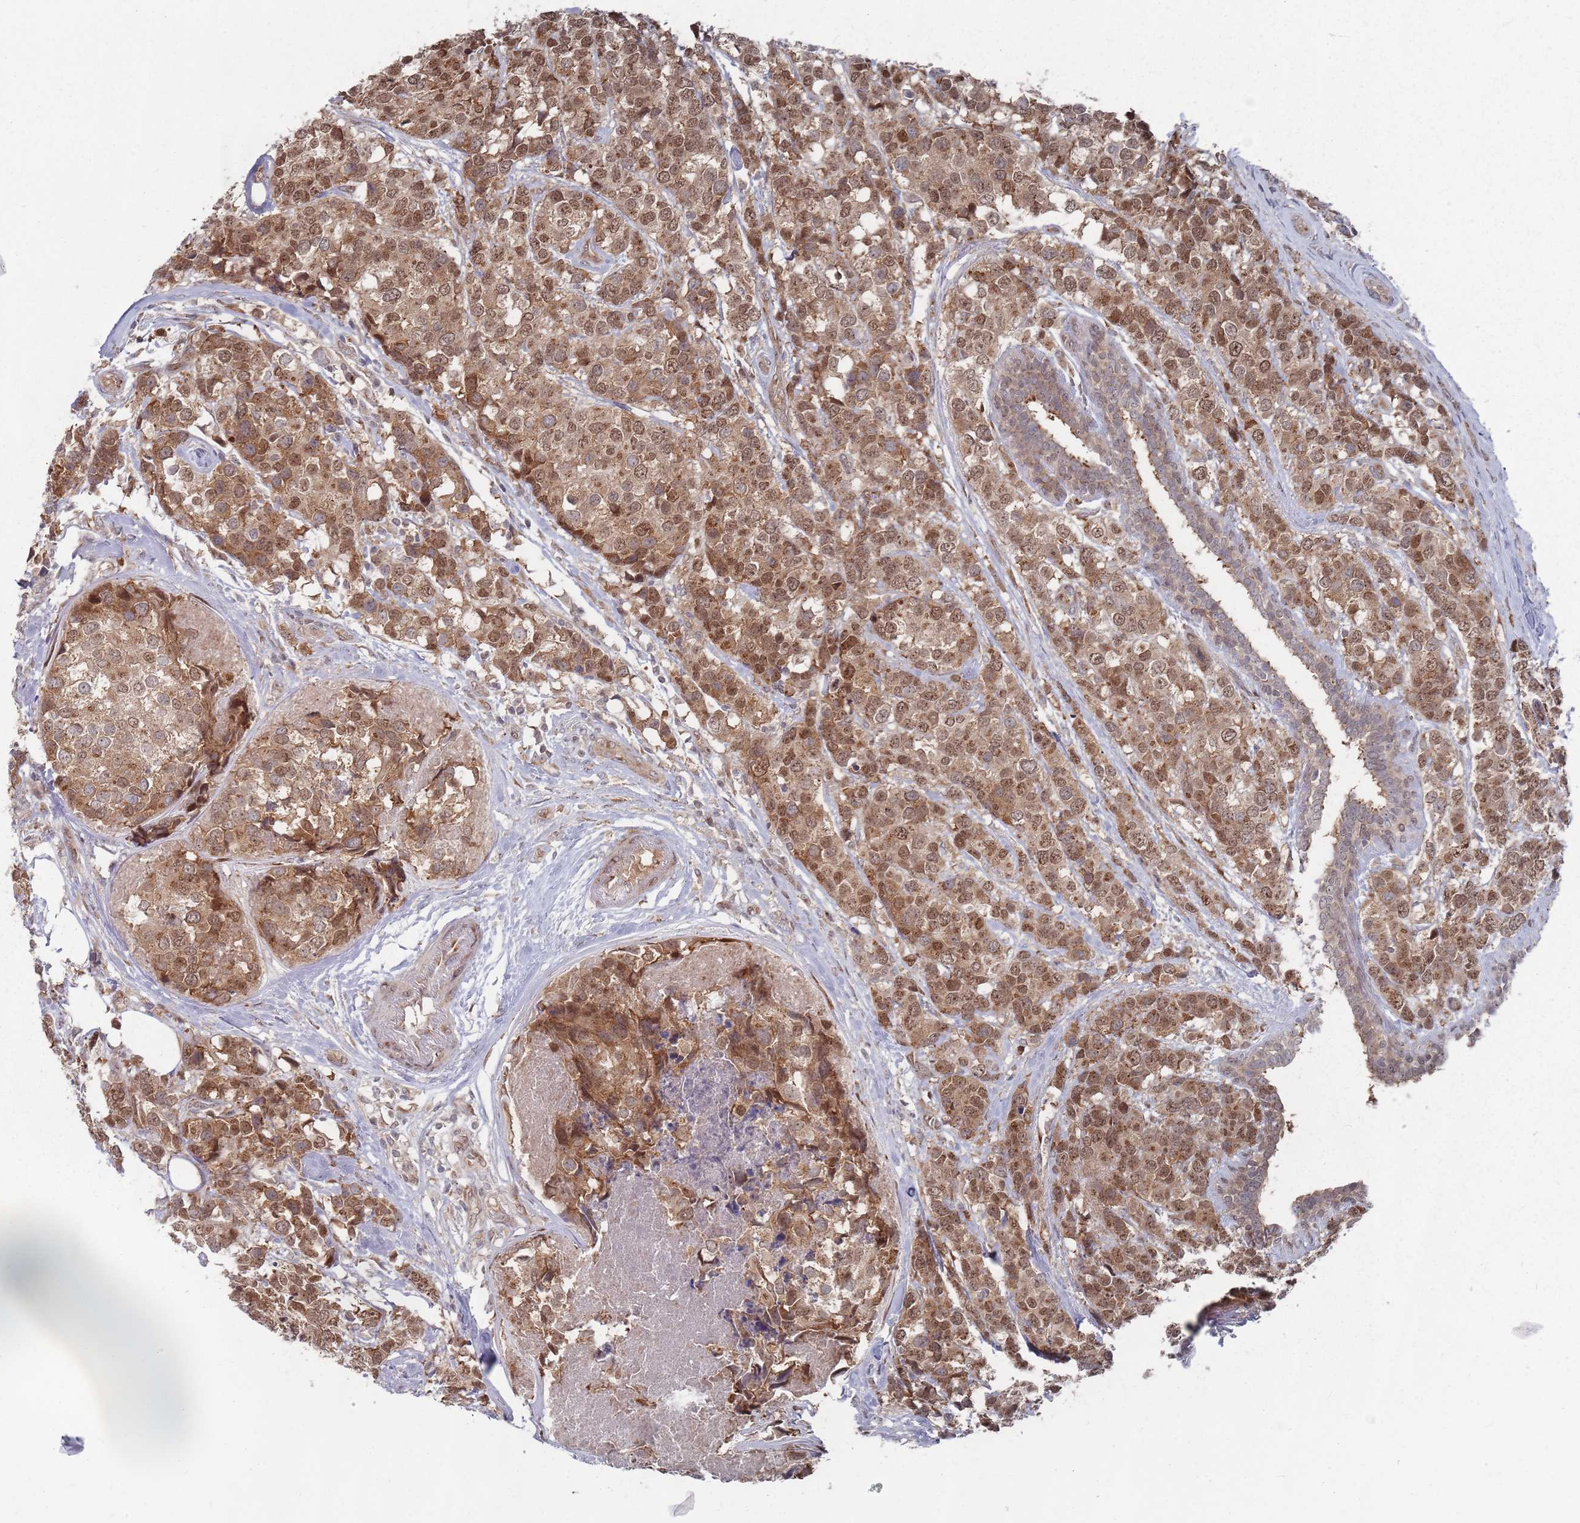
{"staining": {"intensity": "moderate", "quantity": ">75%", "location": "cytoplasmic/membranous,nuclear"}, "tissue": "breast cancer", "cell_type": "Tumor cells", "image_type": "cancer", "snomed": [{"axis": "morphology", "description": "Lobular carcinoma"}, {"axis": "topography", "description": "Breast"}], "caption": "The immunohistochemical stain shows moderate cytoplasmic/membranous and nuclear expression in tumor cells of breast cancer (lobular carcinoma) tissue.", "gene": "FMO4", "patient": {"sex": "female", "age": 59}}